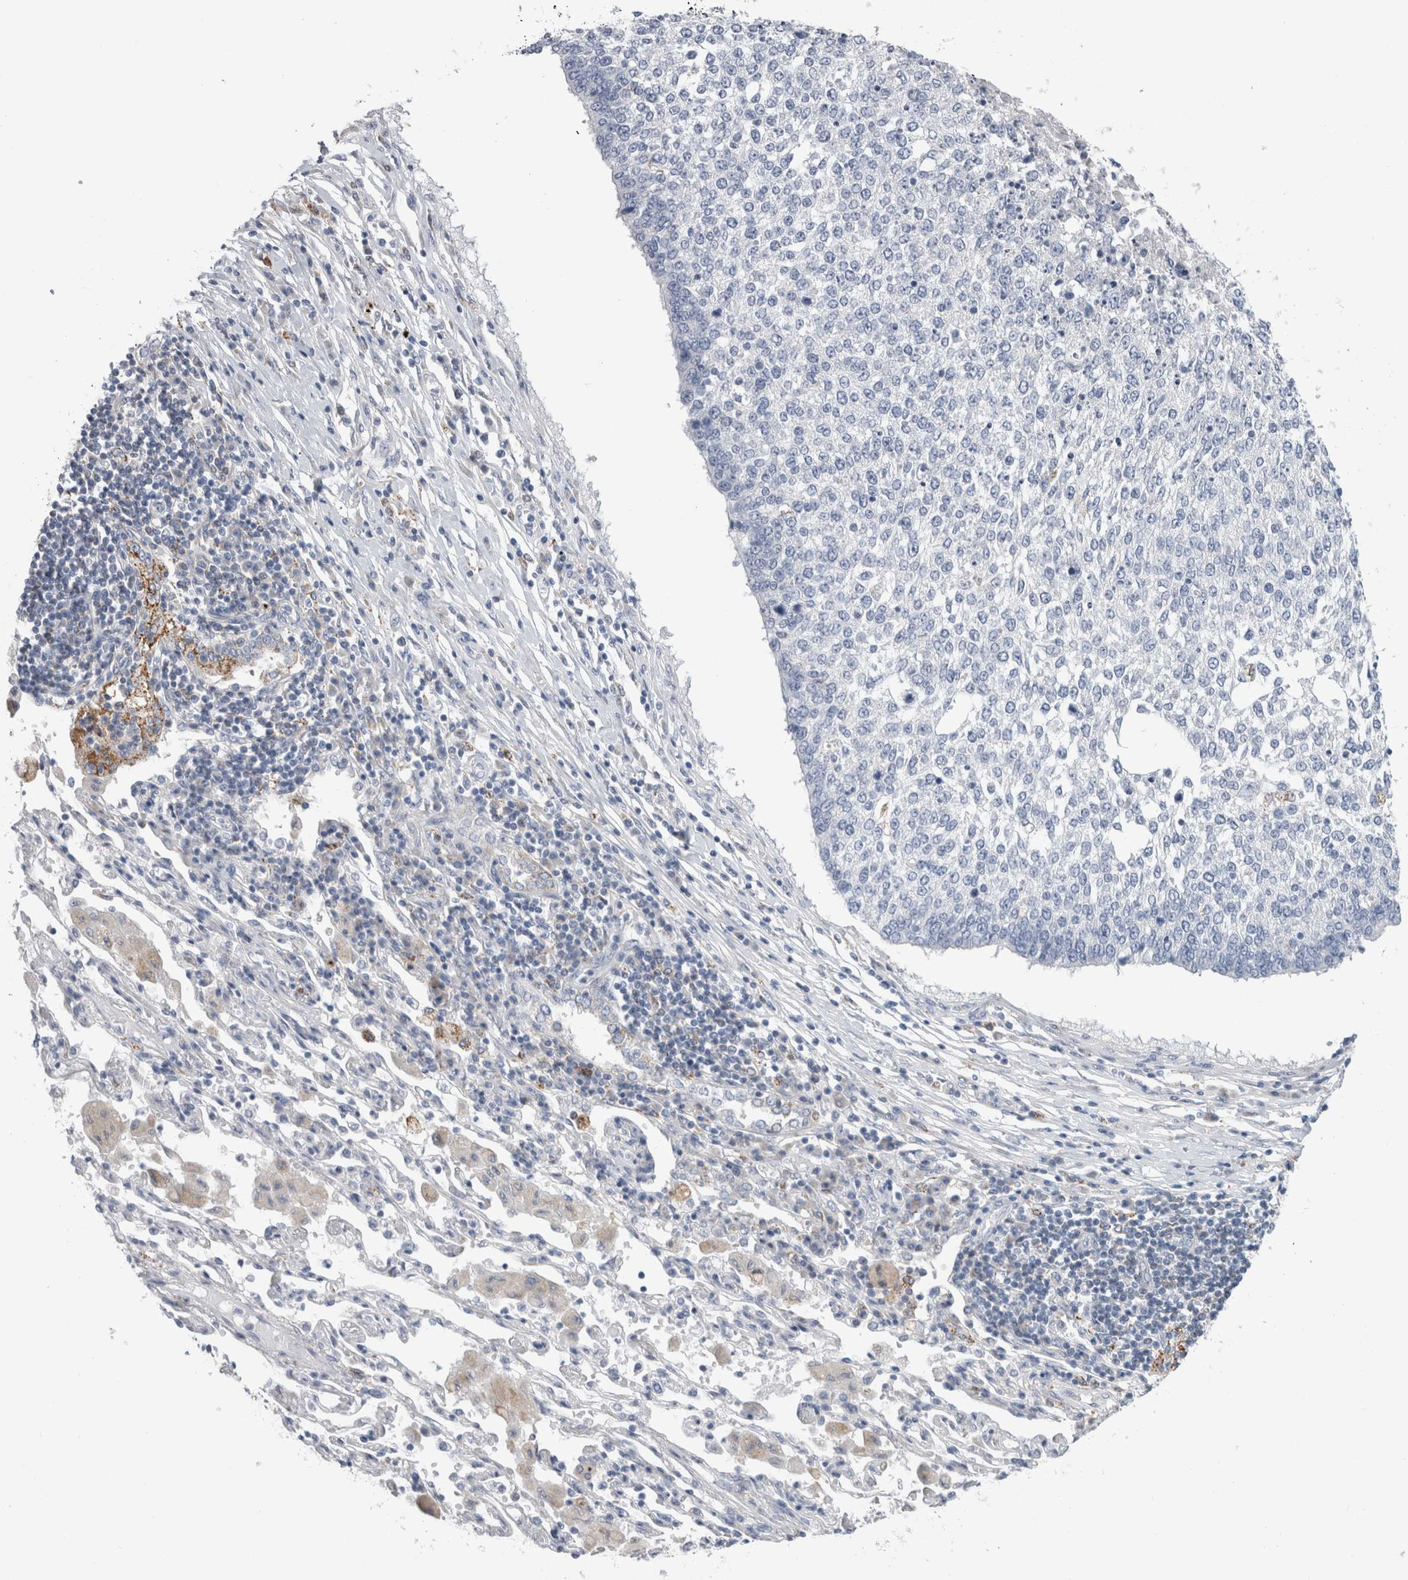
{"staining": {"intensity": "negative", "quantity": "none", "location": "none"}, "tissue": "lung cancer", "cell_type": "Tumor cells", "image_type": "cancer", "snomed": [{"axis": "morphology", "description": "Normal tissue, NOS"}, {"axis": "morphology", "description": "Squamous cell carcinoma, NOS"}, {"axis": "topography", "description": "Cartilage tissue"}, {"axis": "topography", "description": "Bronchus"}, {"axis": "topography", "description": "Lung"}, {"axis": "topography", "description": "Peripheral nerve tissue"}], "caption": "This is an immunohistochemistry micrograph of squamous cell carcinoma (lung). There is no expression in tumor cells.", "gene": "GATM", "patient": {"sex": "female", "age": 49}}